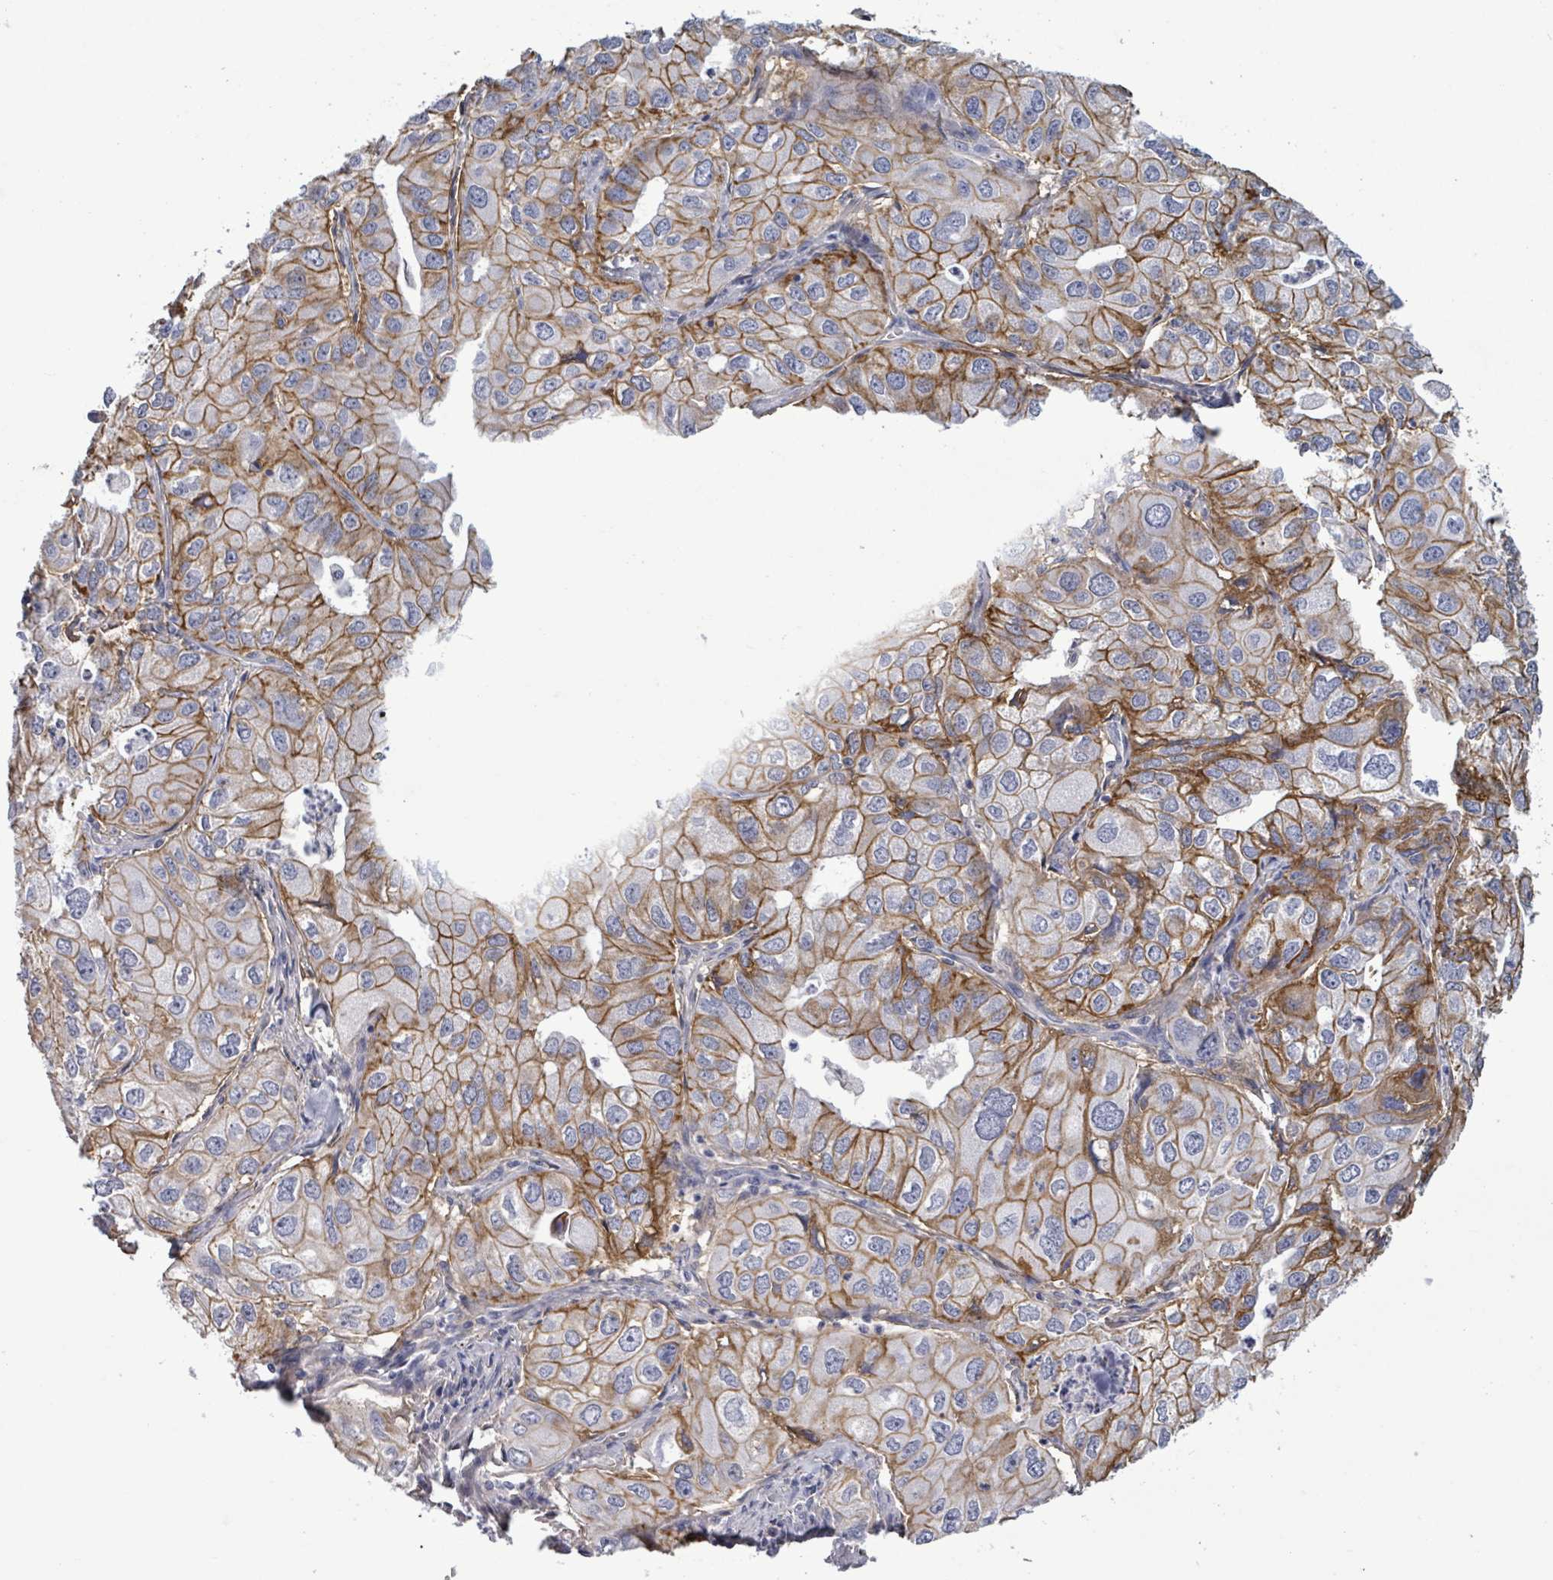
{"staining": {"intensity": "moderate", "quantity": ">75%", "location": "cytoplasmic/membranous"}, "tissue": "lung cancer", "cell_type": "Tumor cells", "image_type": "cancer", "snomed": [{"axis": "morphology", "description": "Adenocarcinoma, NOS"}, {"axis": "topography", "description": "Lung"}], "caption": "Lung adenocarcinoma stained with DAB (3,3'-diaminobenzidine) immunohistochemistry displays medium levels of moderate cytoplasmic/membranous positivity in about >75% of tumor cells.", "gene": "BSG", "patient": {"sex": "male", "age": 48}}